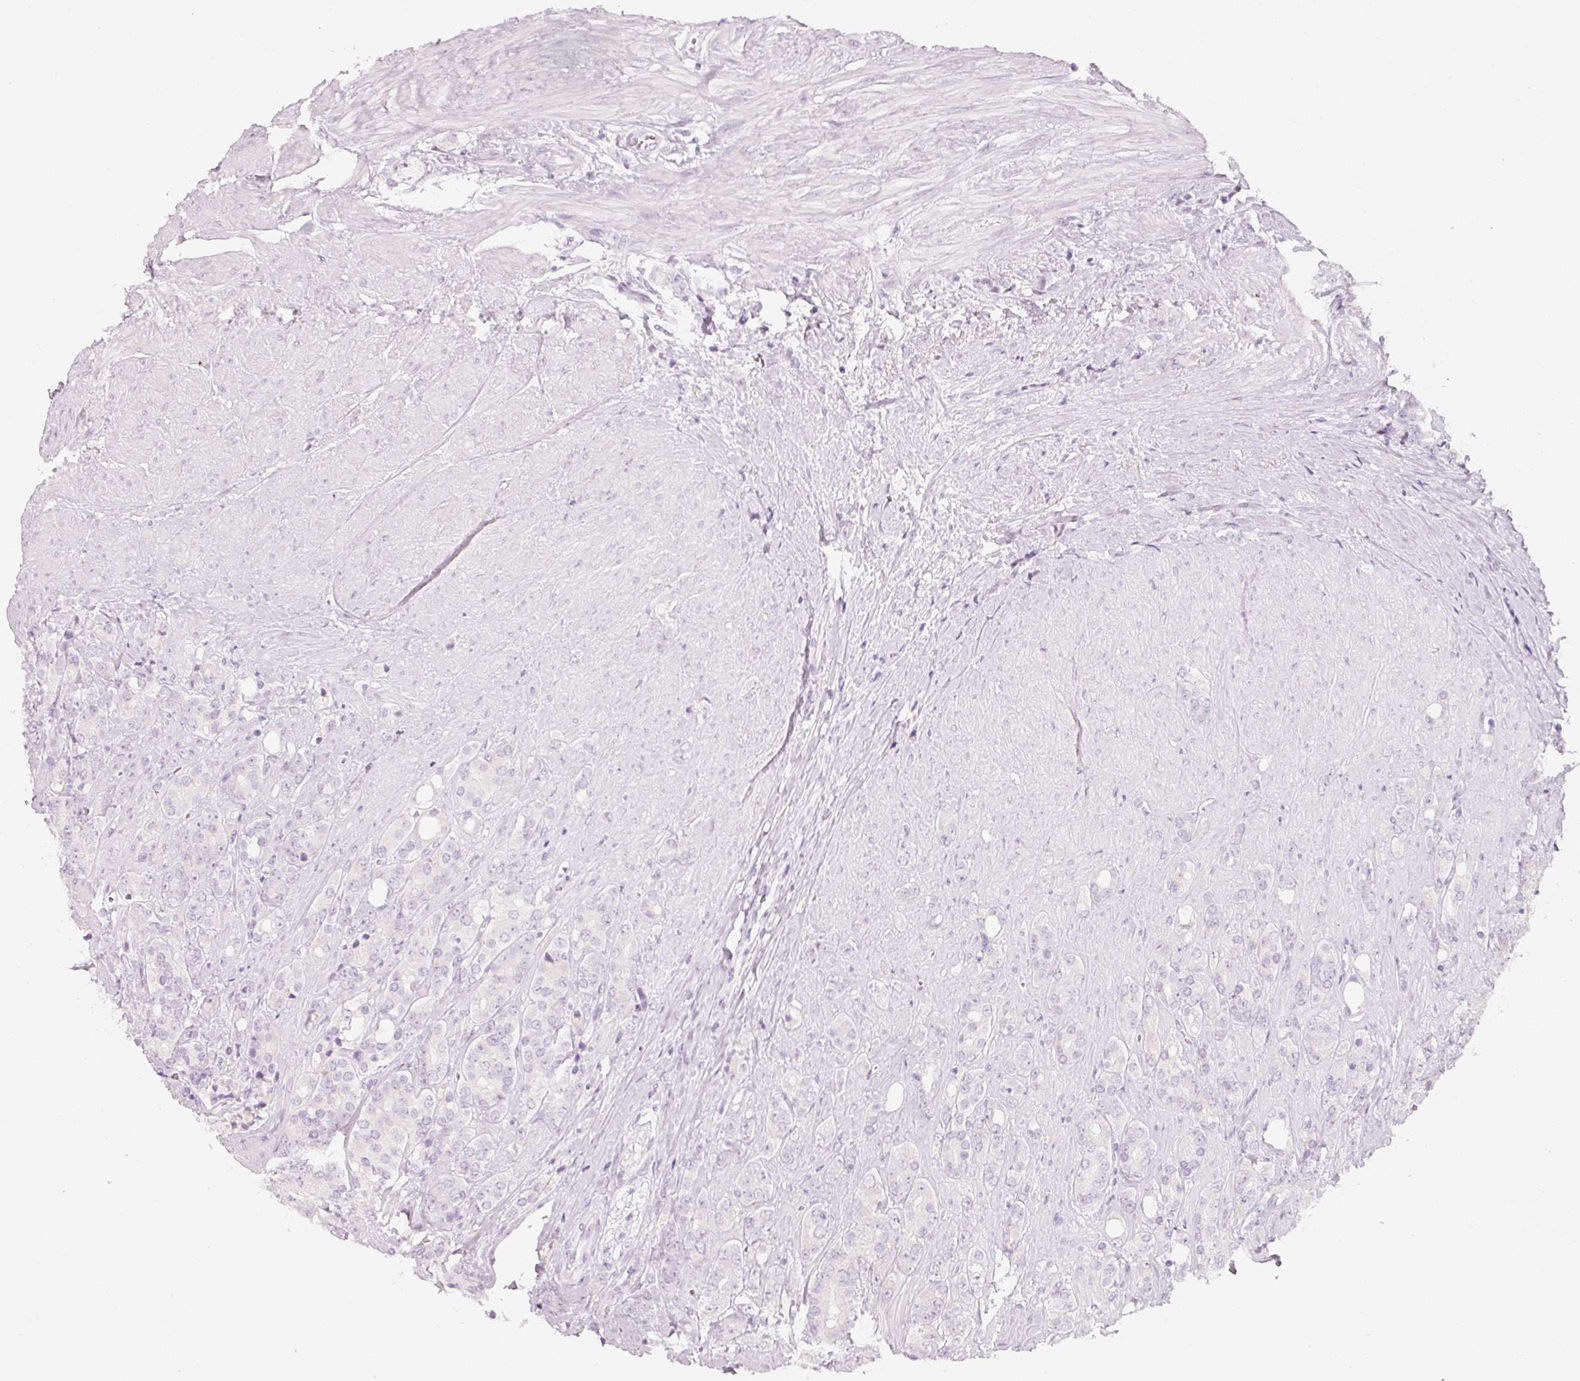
{"staining": {"intensity": "negative", "quantity": "none", "location": "none"}, "tissue": "prostate cancer", "cell_type": "Tumor cells", "image_type": "cancer", "snomed": [{"axis": "morphology", "description": "Adenocarcinoma, High grade"}, {"axis": "topography", "description": "Prostate"}], "caption": "DAB (3,3'-diaminobenzidine) immunohistochemical staining of adenocarcinoma (high-grade) (prostate) displays no significant staining in tumor cells.", "gene": "ENSG00000206549", "patient": {"sex": "male", "age": 62}}